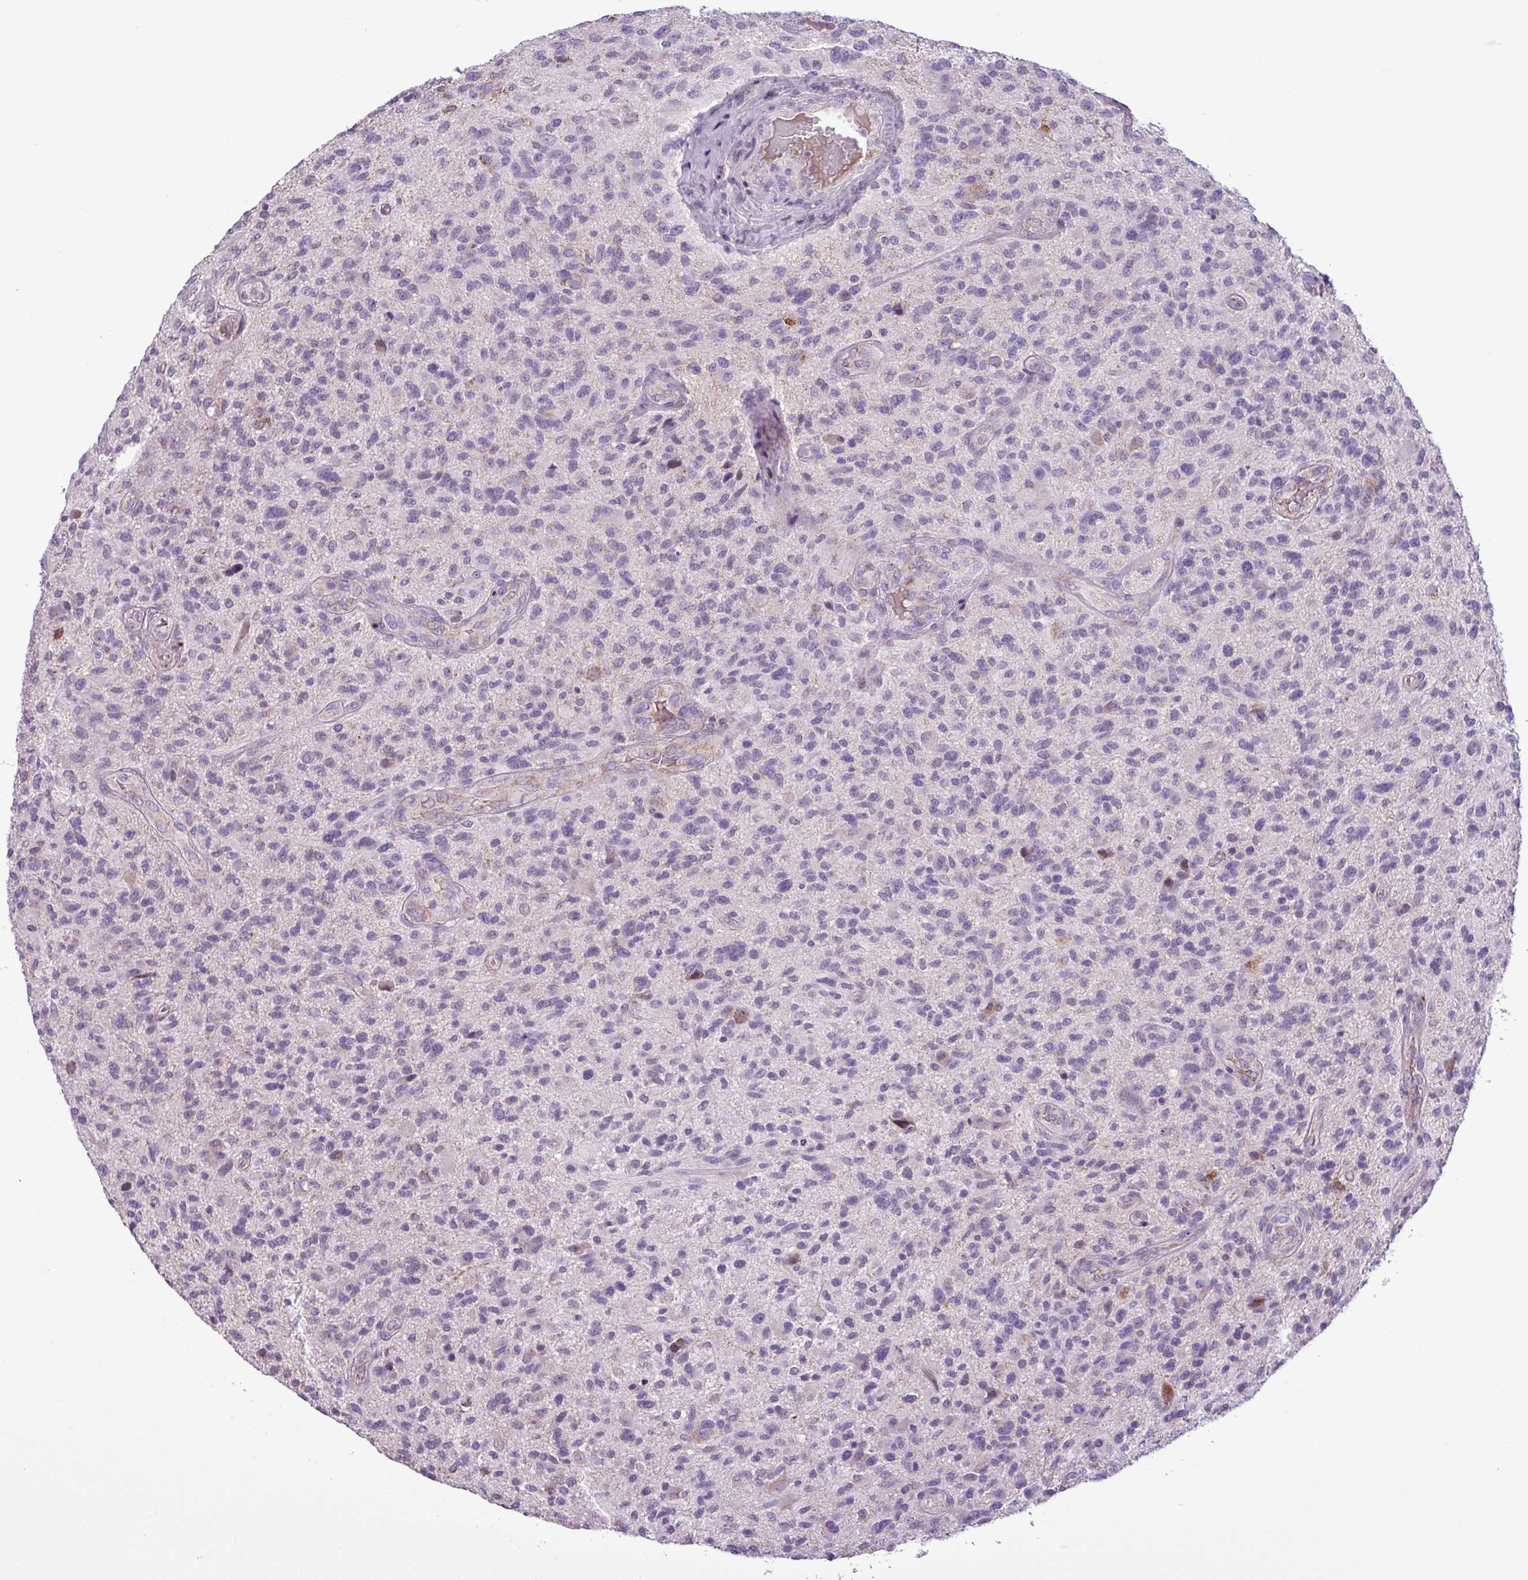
{"staining": {"intensity": "weak", "quantity": "<25%", "location": "cytoplasmic/membranous"}, "tissue": "glioma", "cell_type": "Tumor cells", "image_type": "cancer", "snomed": [{"axis": "morphology", "description": "Glioma, malignant, High grade"}, {"axis": "topography", "description": "Brain"}], "caption": "Immunohistochemistry of glioma exhibits no positivity in tumor cells.", "gene": "FAM183A", "patient": {"sex": "male", "age": 47}}